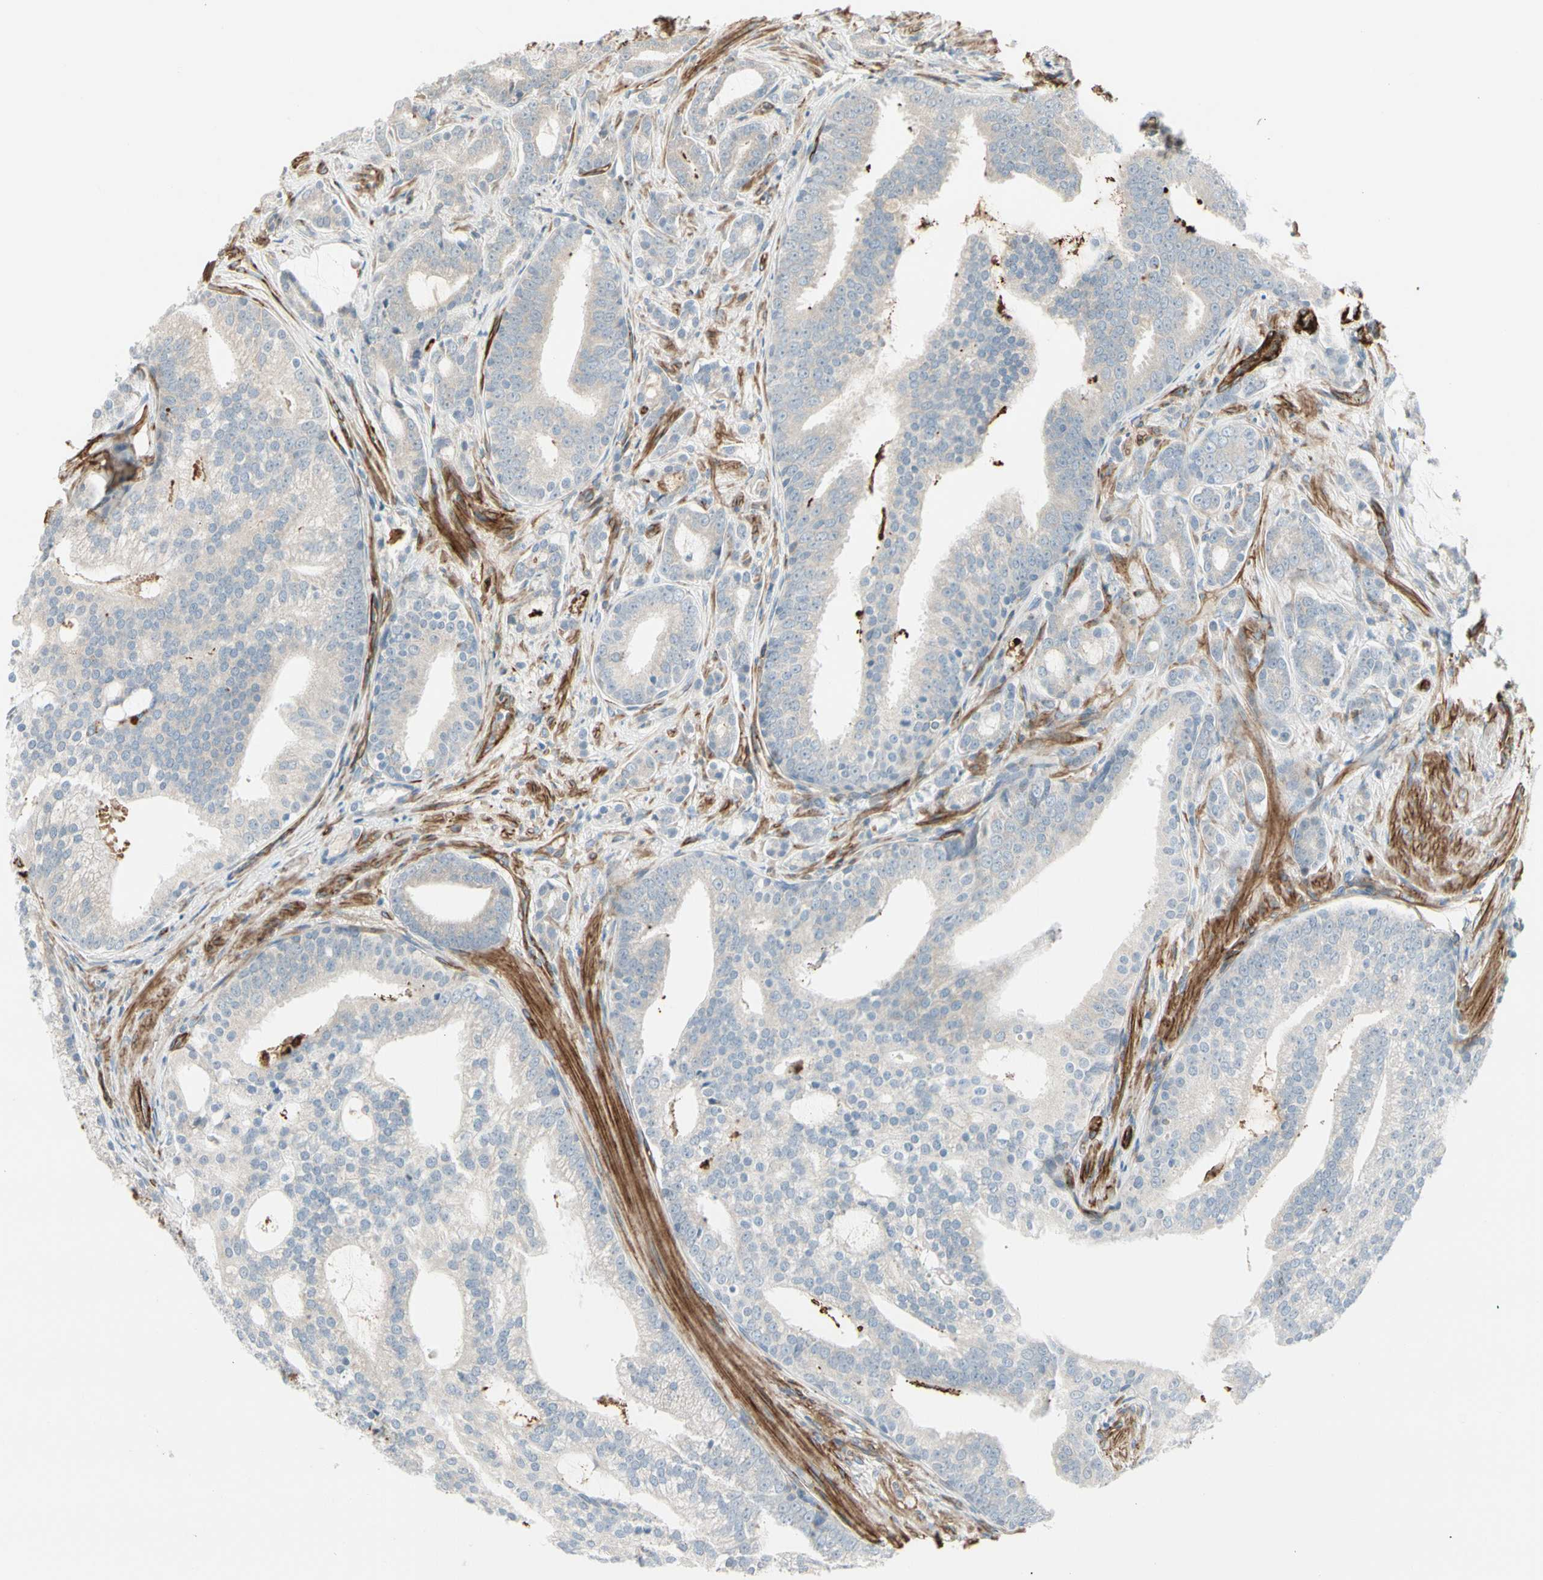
{"staining": {"intensity": "negative", "quantity": "none", "location": "none"}, "tissue": "prostate cancer", "cell_type": "Tumor cells", "image_type": "cancer", "snomed": [{"axis": "morphology", "description": "Adenocarcinoma, Low grade"}, {"axis": "topography", "description": "Prostate"}], "caption": "Immunohistochemistry photomicrograph of prostate cancer (adenocarcinoma (low-grade)) stained for a protein (brown), which shows no staining in tumor cells. (DAB (3,3'-diaminobenzidine) immunohistochemistry visualized using brightfield microscopy, high magnification).", "gene": "MCAM", "patient": {"sex": "male", "age": 58}}